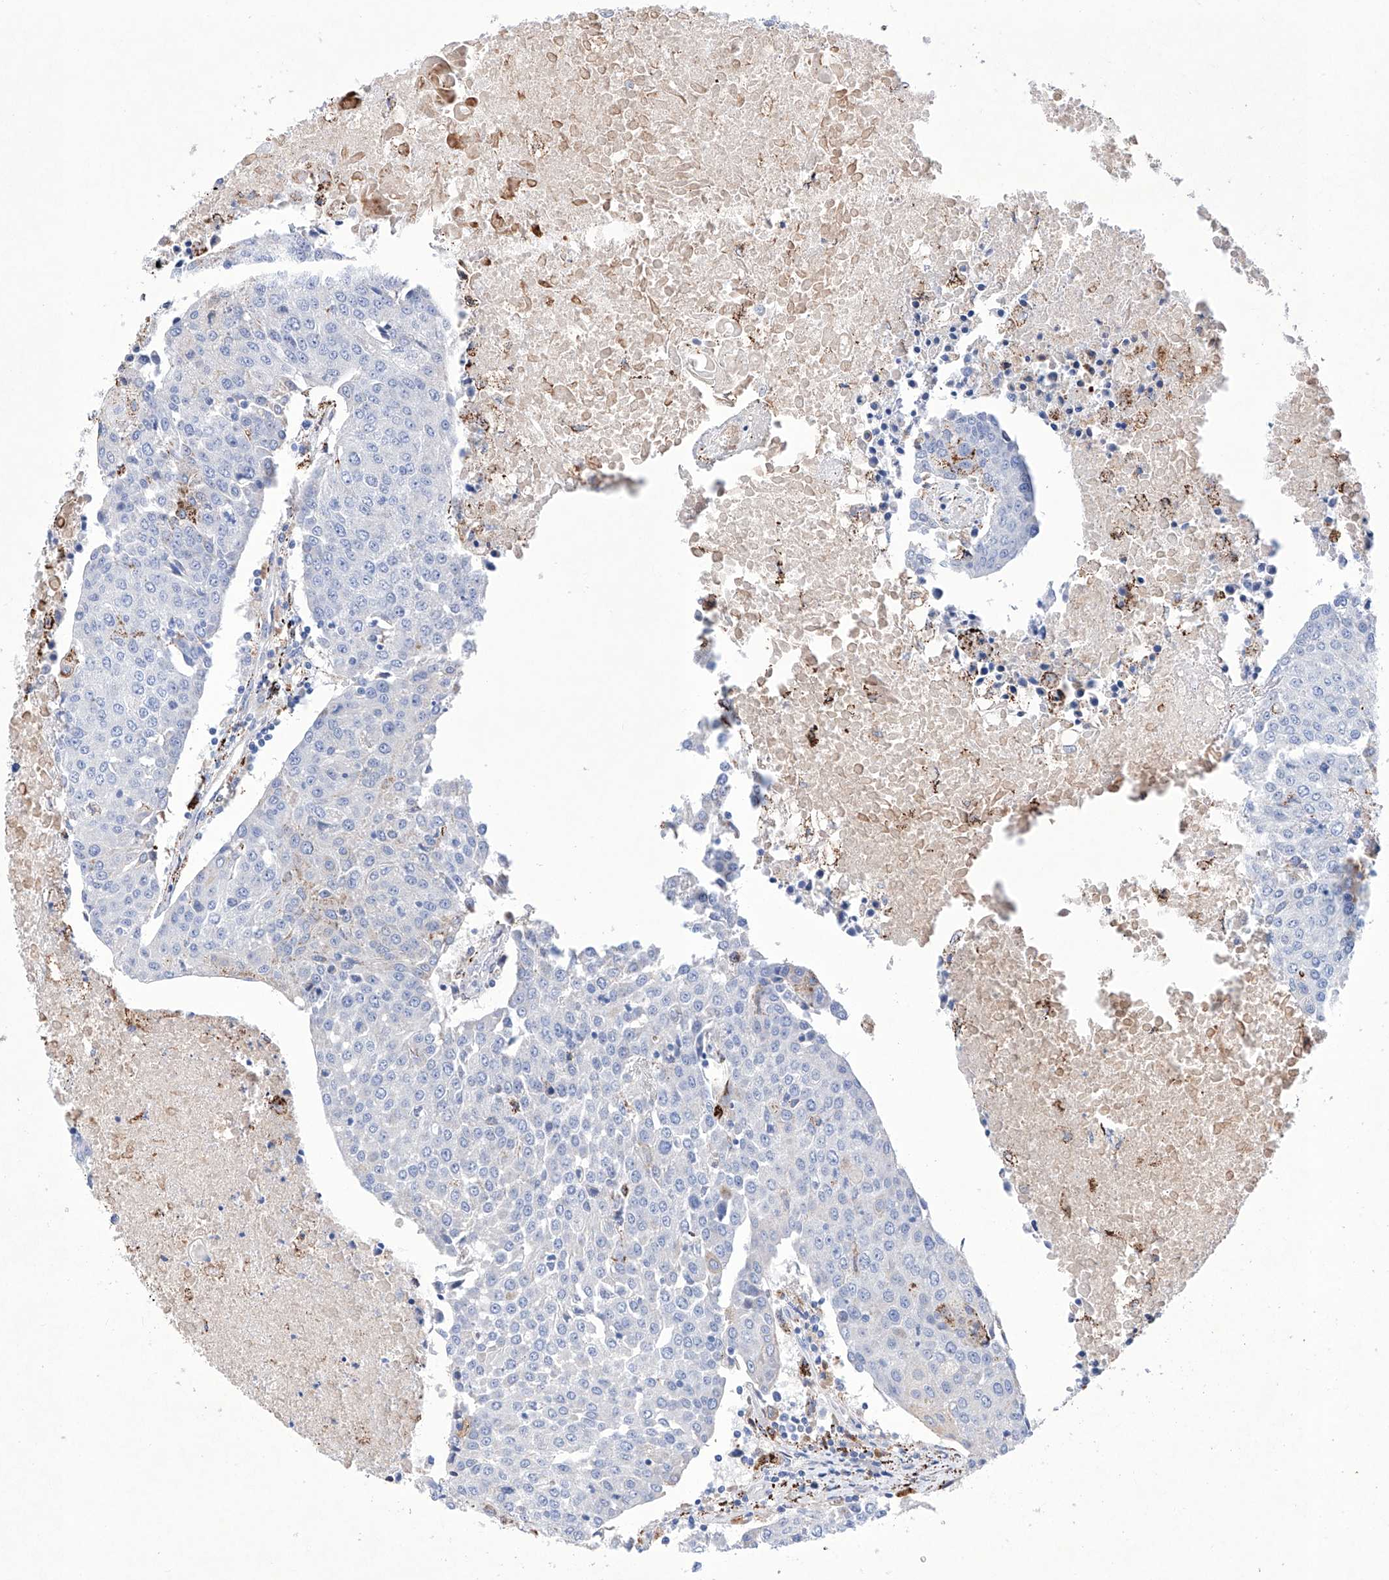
{"staining": {"intensity": "negative", "quantity": "none", "location": "none"}, "tissue": "urothelial cancer", "cell_type": "Tumor cells", "image_type": "cancer", "snomed": [{"axis": "morphology", "description": "Urothelial carcinoma, High grade"}, {"axis": "topography", "description": "Urinary bladder"}], "caption": "Immunohistochemistry (IHC) photomicrograph of urothelial cancer stained for a protein (brown), which exhibits no staining in tumor cells.", "gene": "NRROS", "patient": {"sex": "female", "age": 85}}